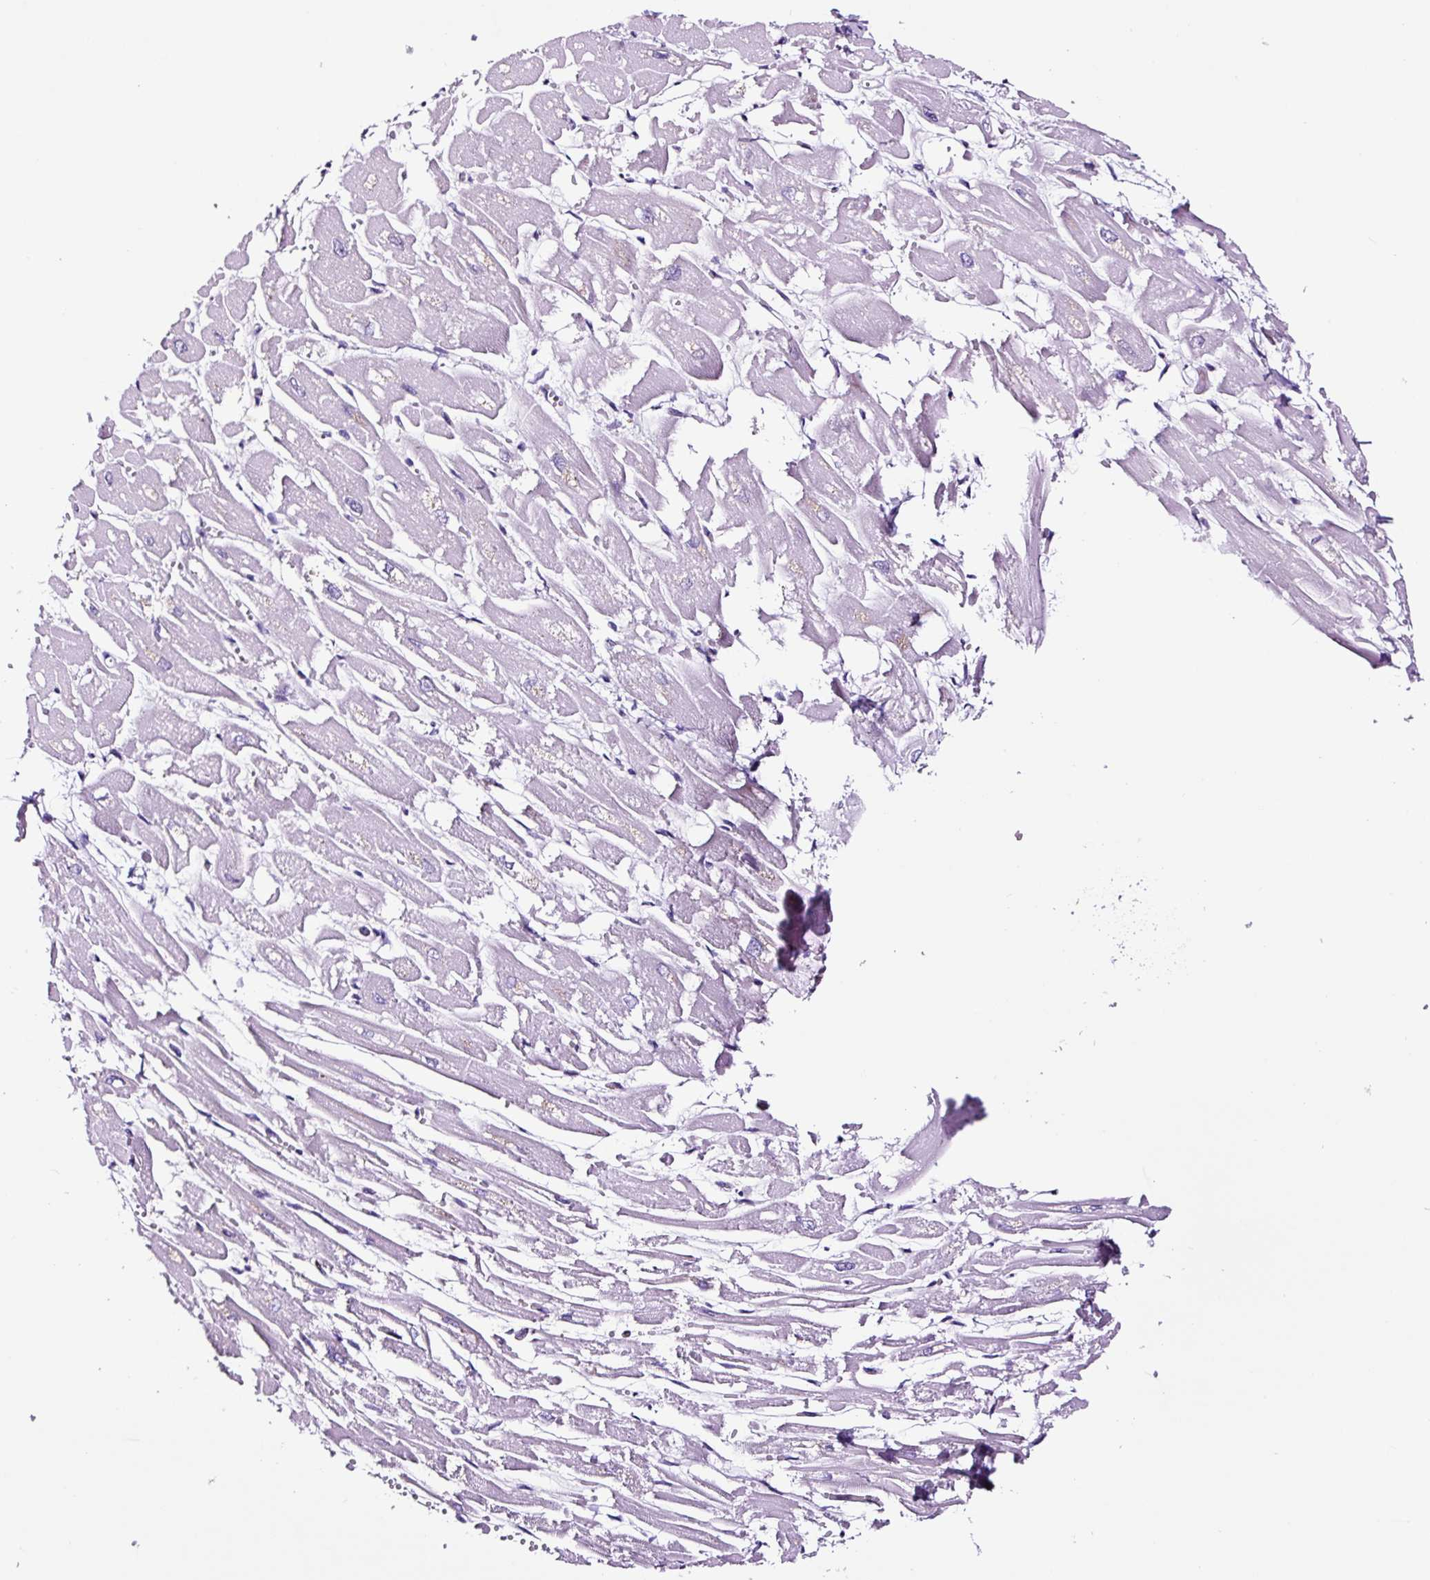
{"staining": {"intensity": "negative", "quantity": "none", "location": "none"}, "tissue": "heart muscle", "cell_type": "Cardiomyocytes", "image_type": "normal", "snomed": [{"axis": "morphology", "description": "Normal tissue, NOS"}, {"axis": "topography", "description": "Heart"}], "caption": "Immunohistochemistry (IHC) photomicrograph of unremarkable heart muscle stained for a protein (brown), which reveals no expression in cardiomyocytes. Brightfield microscopy of immunohistochemistry stained with DAB (3,3'-diaminobenzidine) (brown) and hematoxylin (blue), captured at high magnification.", "gene": "FBXL7", "patient": {"sex": "male", "age": 54}}